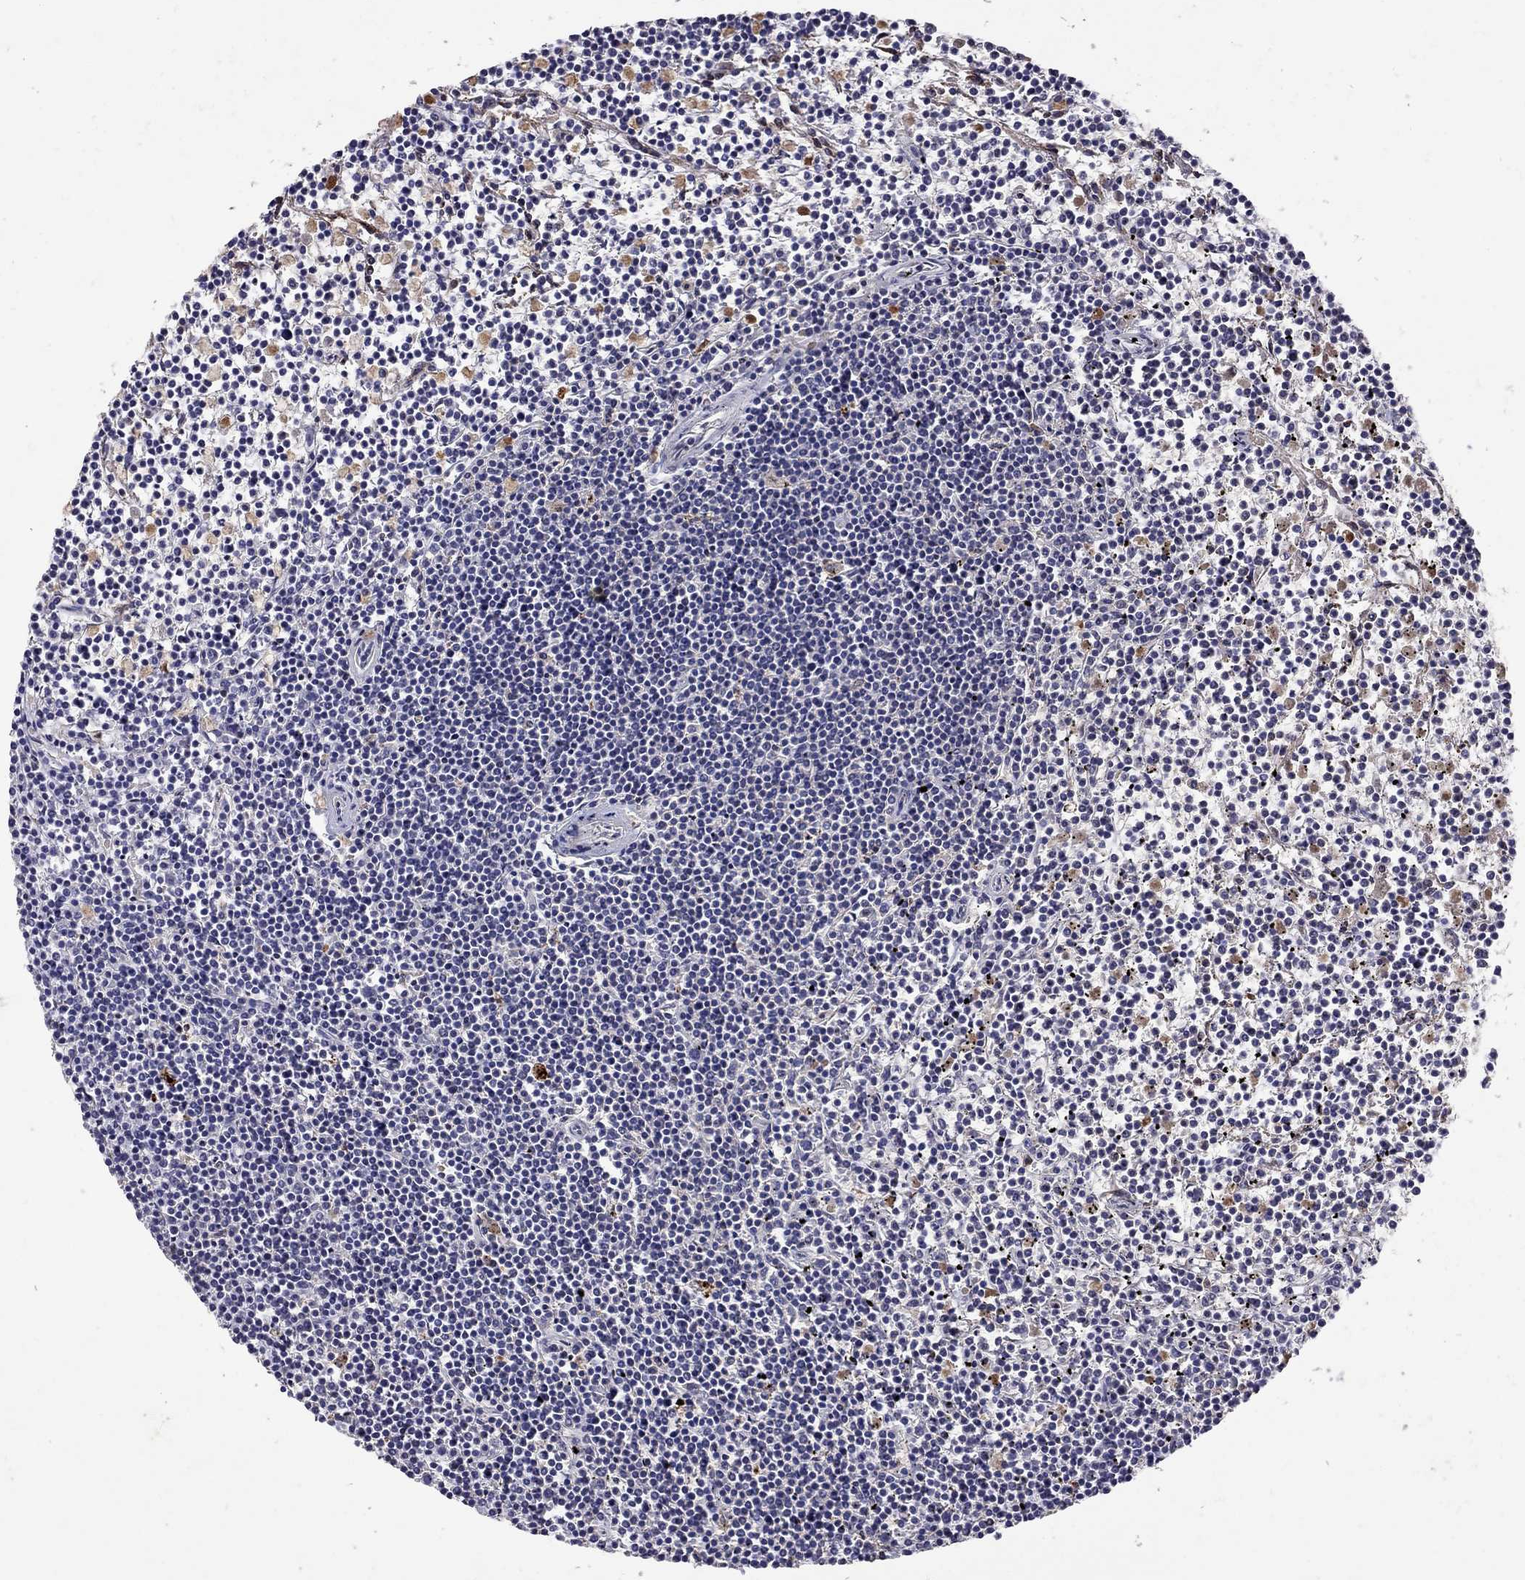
{"staining": {"intensity": "negative", "quantity": "none", "location": "none"}, "tissue": "lymphoma", "cell_type": "Tumor cells", "image_type": "cancer", "snomed": [{"axis": "morphology", "description": "Malignant lymphoma, non-Hodgkin's type, Low grade"}, {"axis": "topography", "description": "Spleen"}], "caption": "Immunohistochemistry (IHC) photomicrograph of human malignant lymphoma, non-Hodgkin's type (low-grade) stained for a protein (brown), which shows no expression in tumor cells.", "gene": "SERPINA3", "patient": {"sex": "female", "age": 19}}